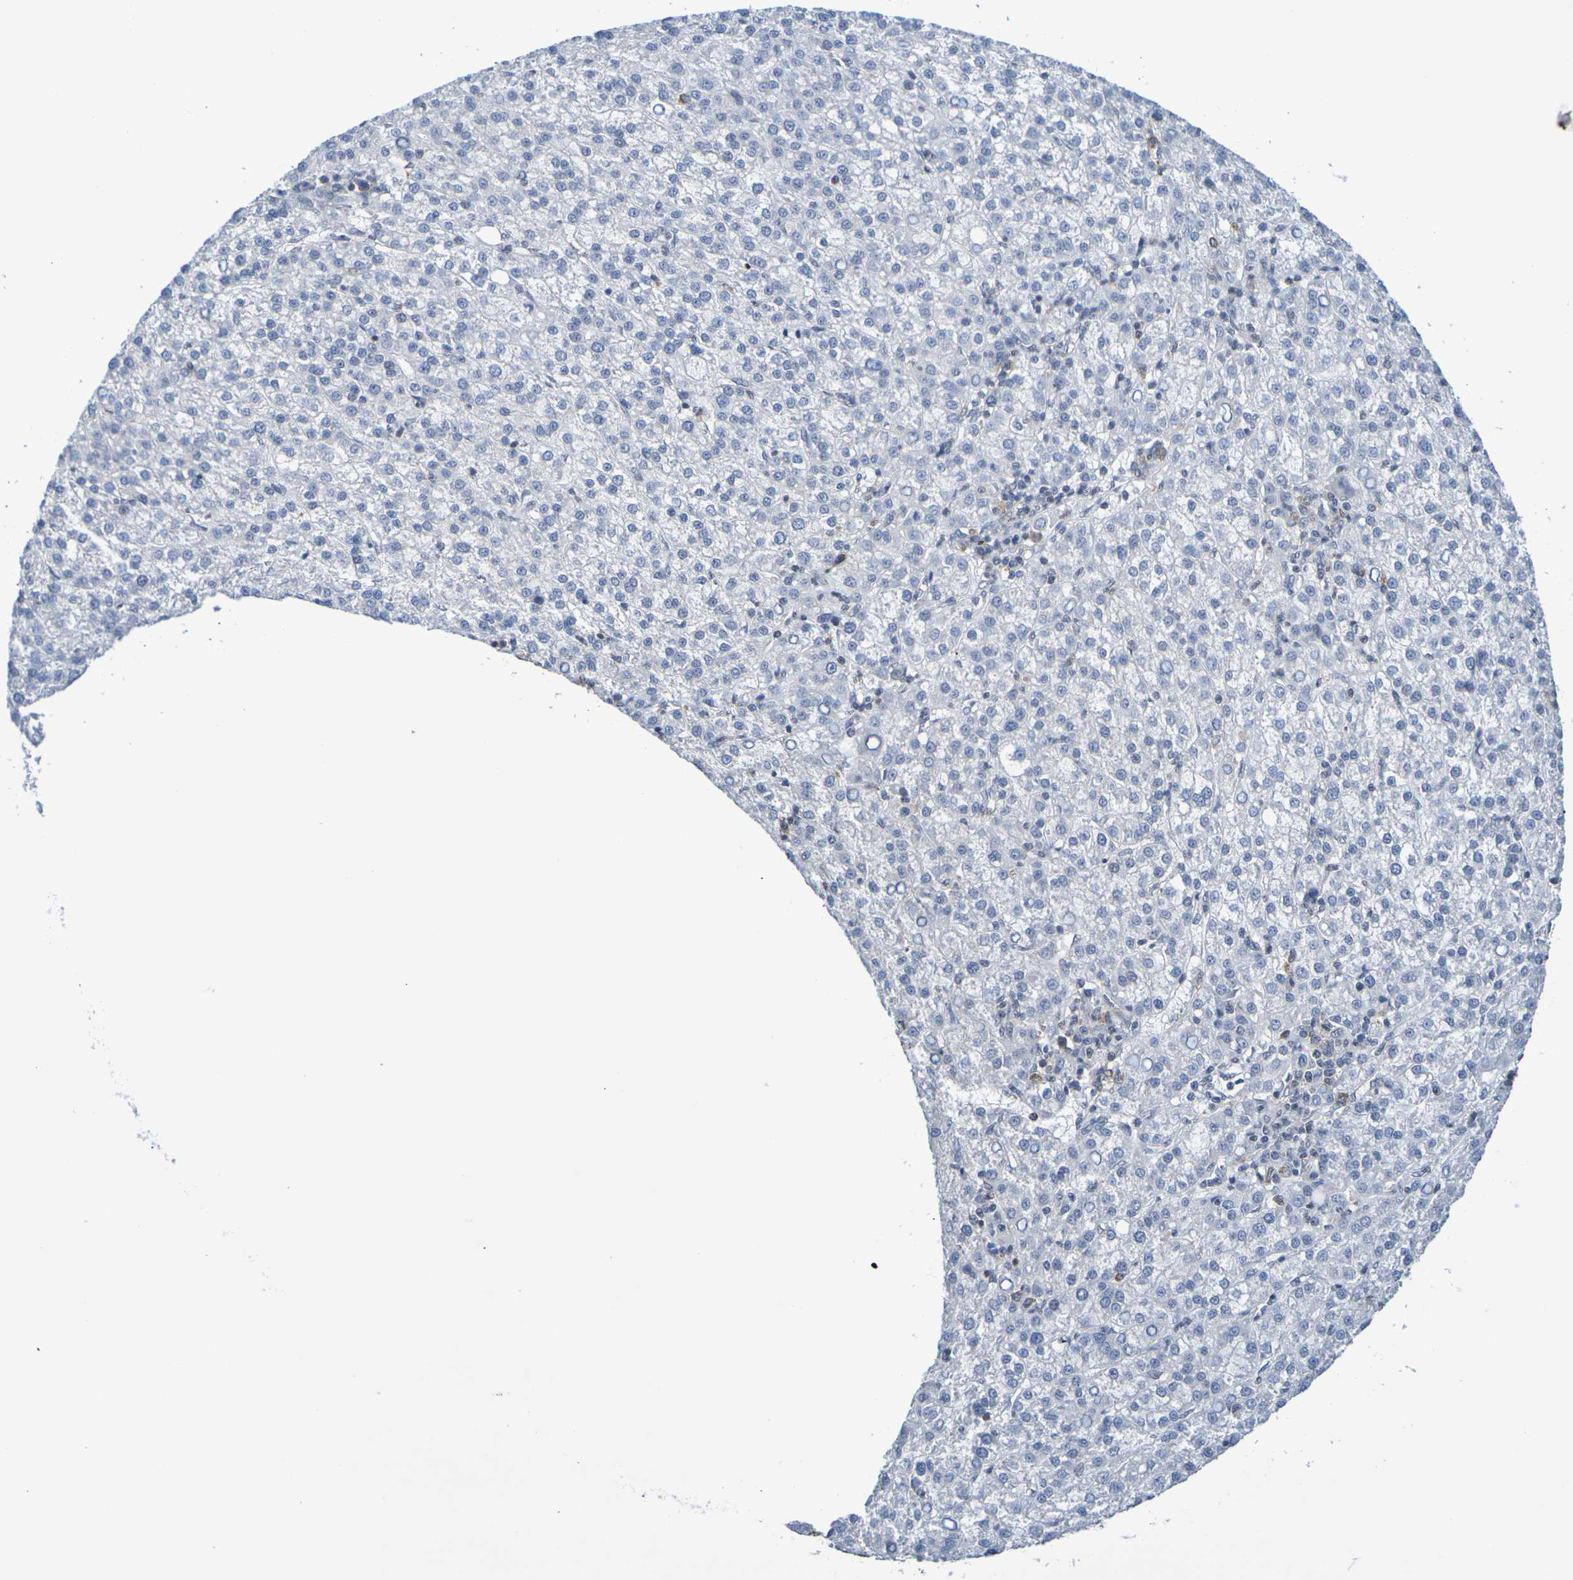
{"staining": {"intensity": "negative", "quantity": "none", "location": "none"}, "tissue": "liver cancer", "cell_type": "Tumor cells", "image_type": "cancer", "snomed": [{"axis": "morphology", "description": "Carcinoma, Hepatocellular, NOS"}, {"axis": "topography", "description": "Liver"}], "caption": "Immunohistochemical staining of human liver cancer (hepatocellular carcinoma) exhibits no significant positivity in tumor cells.", "gene": "CHRNB1", "patient": {"sex": "female", "age": 58}}